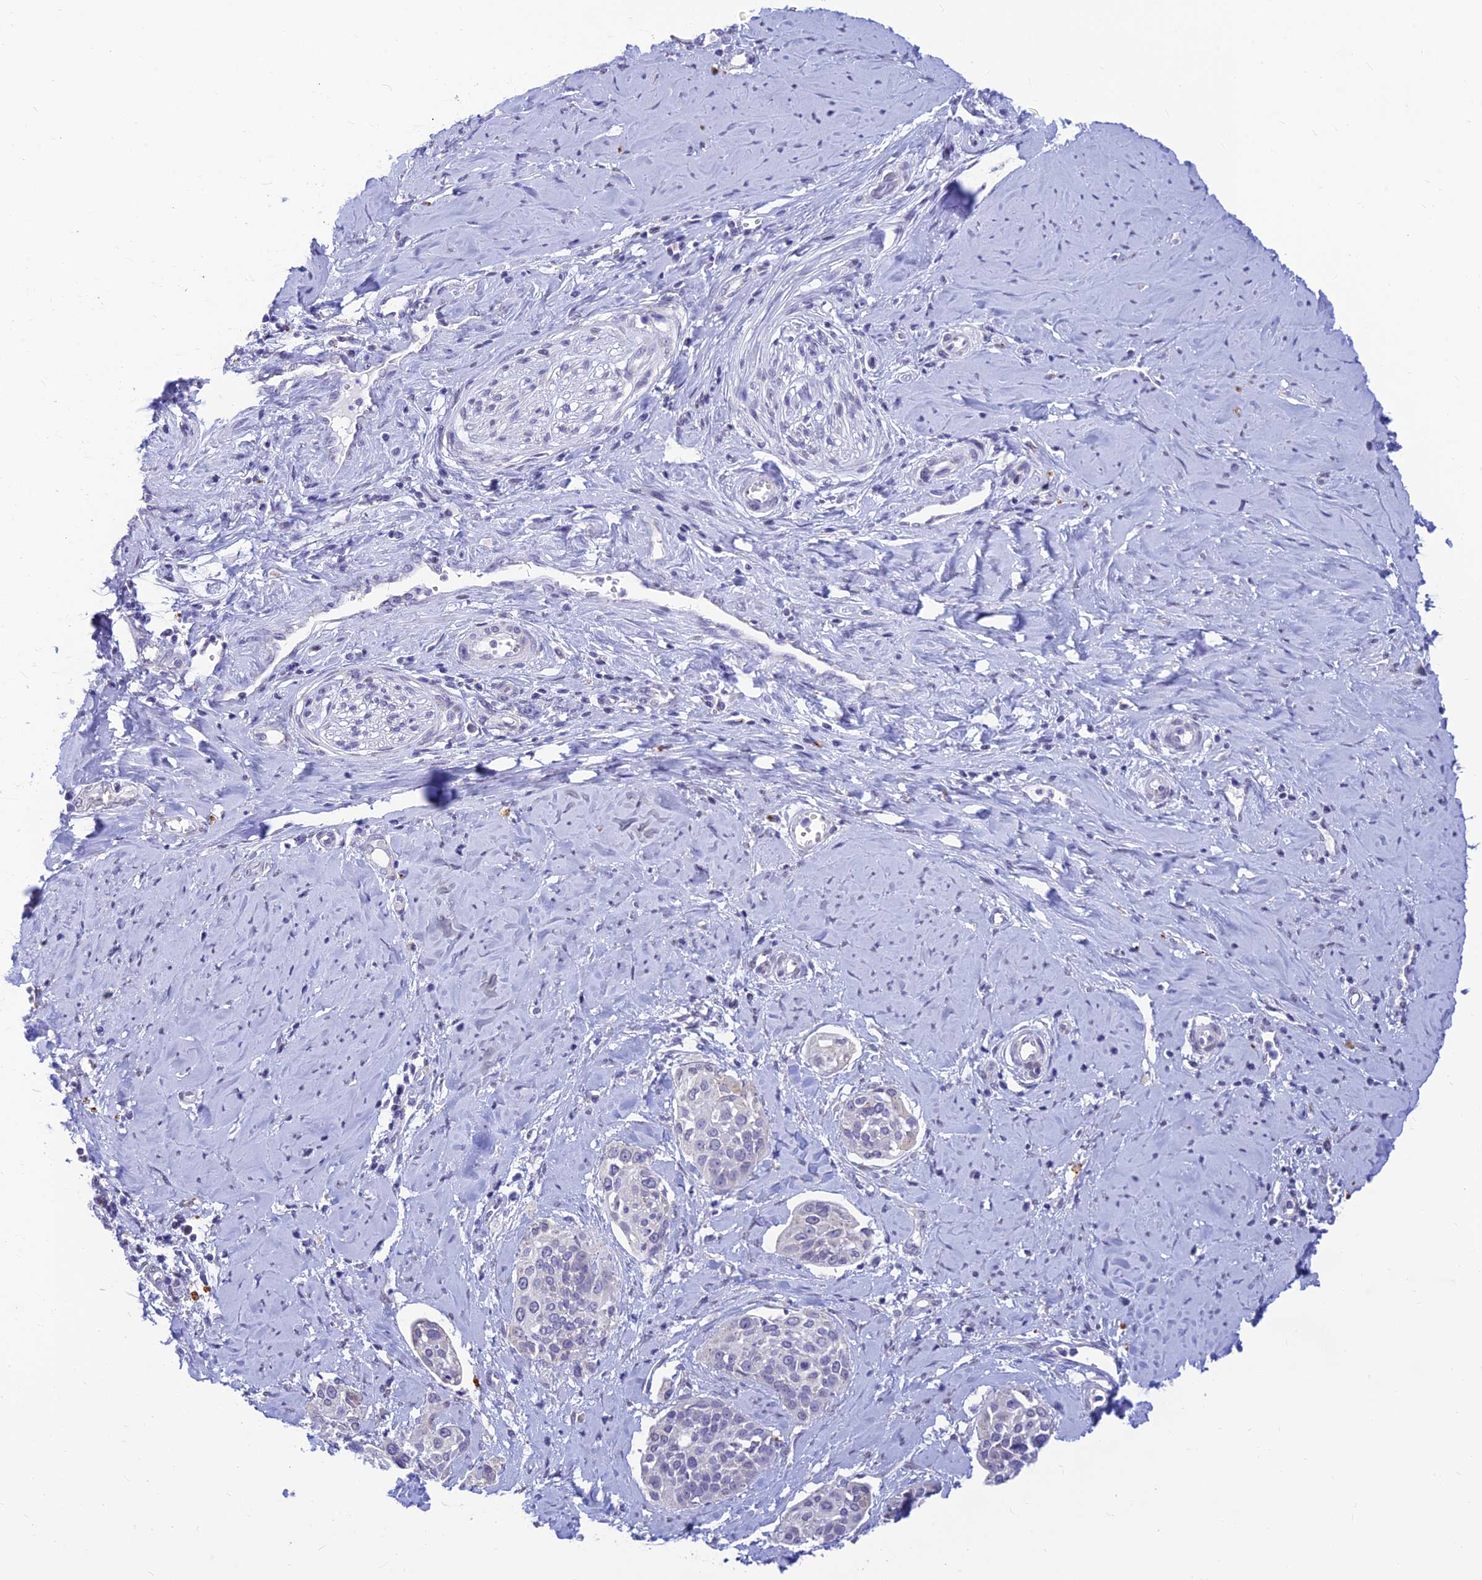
{"staining": {"intensity": "negative", "quantity": "none", "location": "none"}, "tissue": "cervical cancer", "cell_type": "Tumor cells", "image_type": "cancer", "snomed": [{"axis": "morphology", "description": "Squamous cell carcinoma, NOS"}, {"axis": "topography", "description": "Cervix"}], "caption": "Immunohistochemical staining of cervical cancer displays no significant positivity in tumor cells.", "gene": "INKA1", "patient": {"sex": "female", "age": 44}}